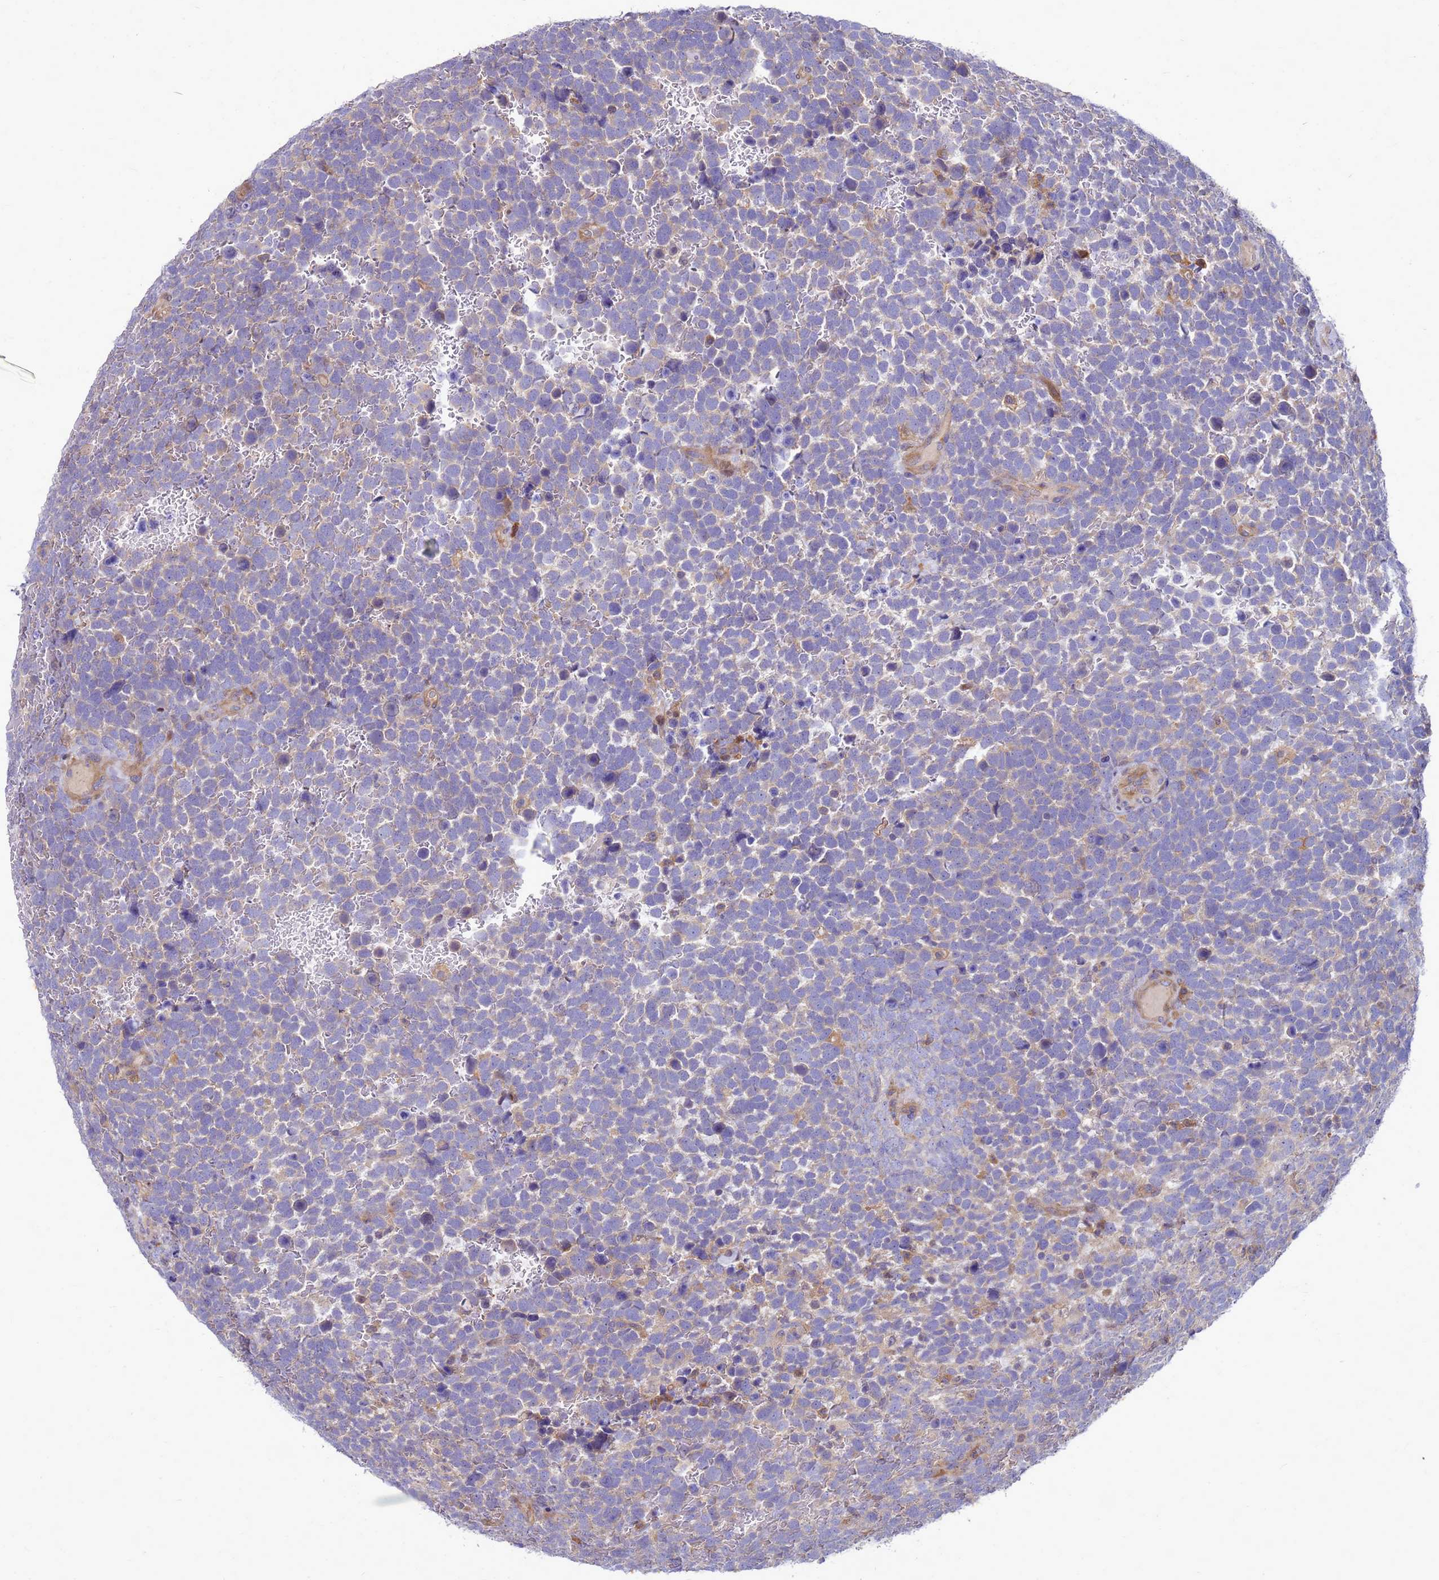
{"staining": {"intensity": "weak", "quantity": "<25%", "location": "cytoplasmic/membranous"}, "tissue": "urothelial cancer", "cell_type": "Tumor cells", "image_type": "cancer", "snomed": [{"axis": "morphology", "description": "Urothelial carcinoma, High grade"}, {"axis": "topography", "description": "Urinary bladder"}], "caption": "This is a histopathology image of IHC staining of urothelial carcinoma (high-grade), which shows no expression in tumor cells.", "gene": "RNF215", "patient": {"sex": "female", "age": 82}}